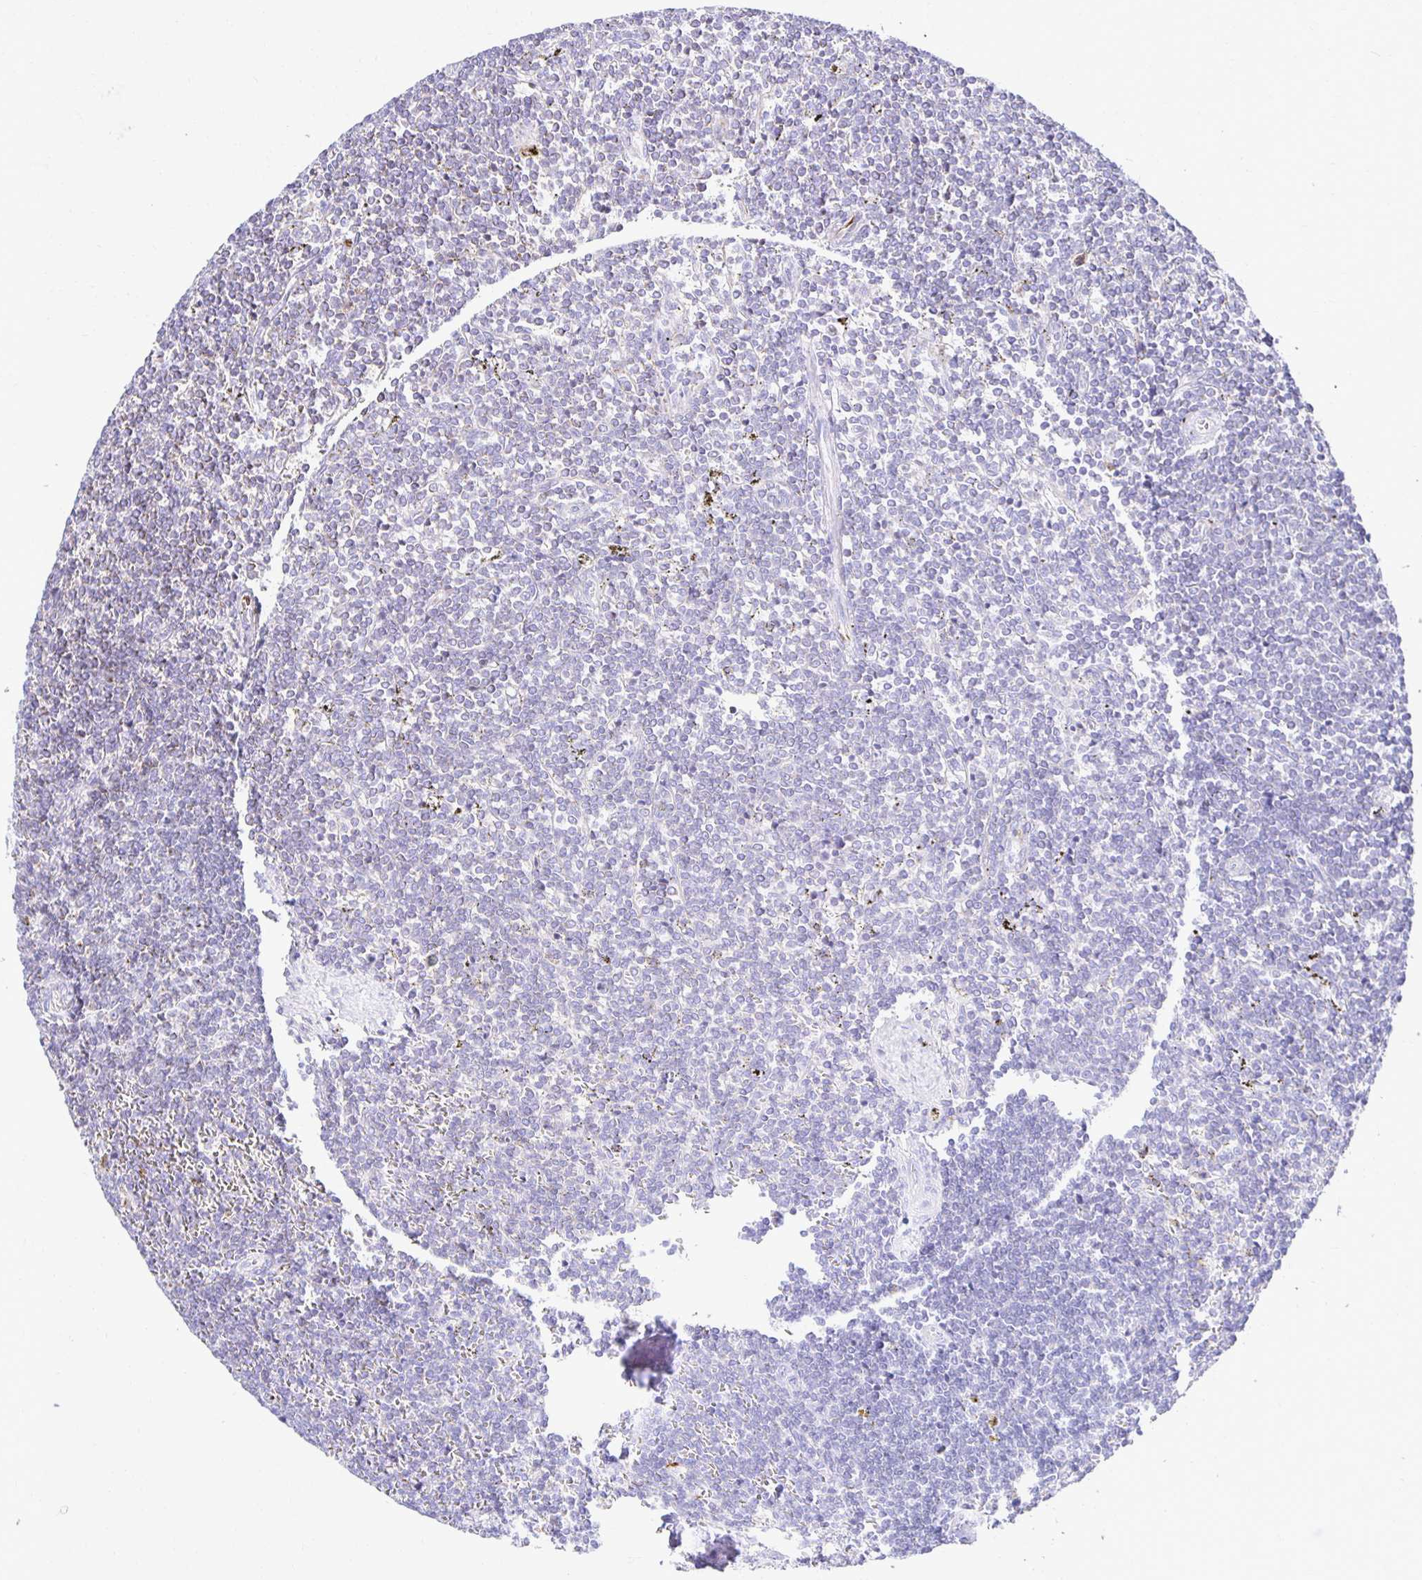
{"staining": {"intensity": "negative", "quantity": "none", "location": "none"}, "tissue": "lymphoma", "cell_type": "Tumor cells", "image_type": "cancer", "snomed": [{"axis": "morphology", "description": "Malignant lymphoma, non-Hodgkin's type, Low grade"}, {"axis": "topography", "description": "Spleen"}], "caption": "Immunohistochemistry image of neoplastic tissue: low-grade malignant lymphoma, non-Hodgkin's type stained with DAB (3,3'-diaminobenzidine) demonstrates no significant protein expression in tumor cells.", "gene": "PLAAT2", "patient": {"sex": "male", "age": 78}}